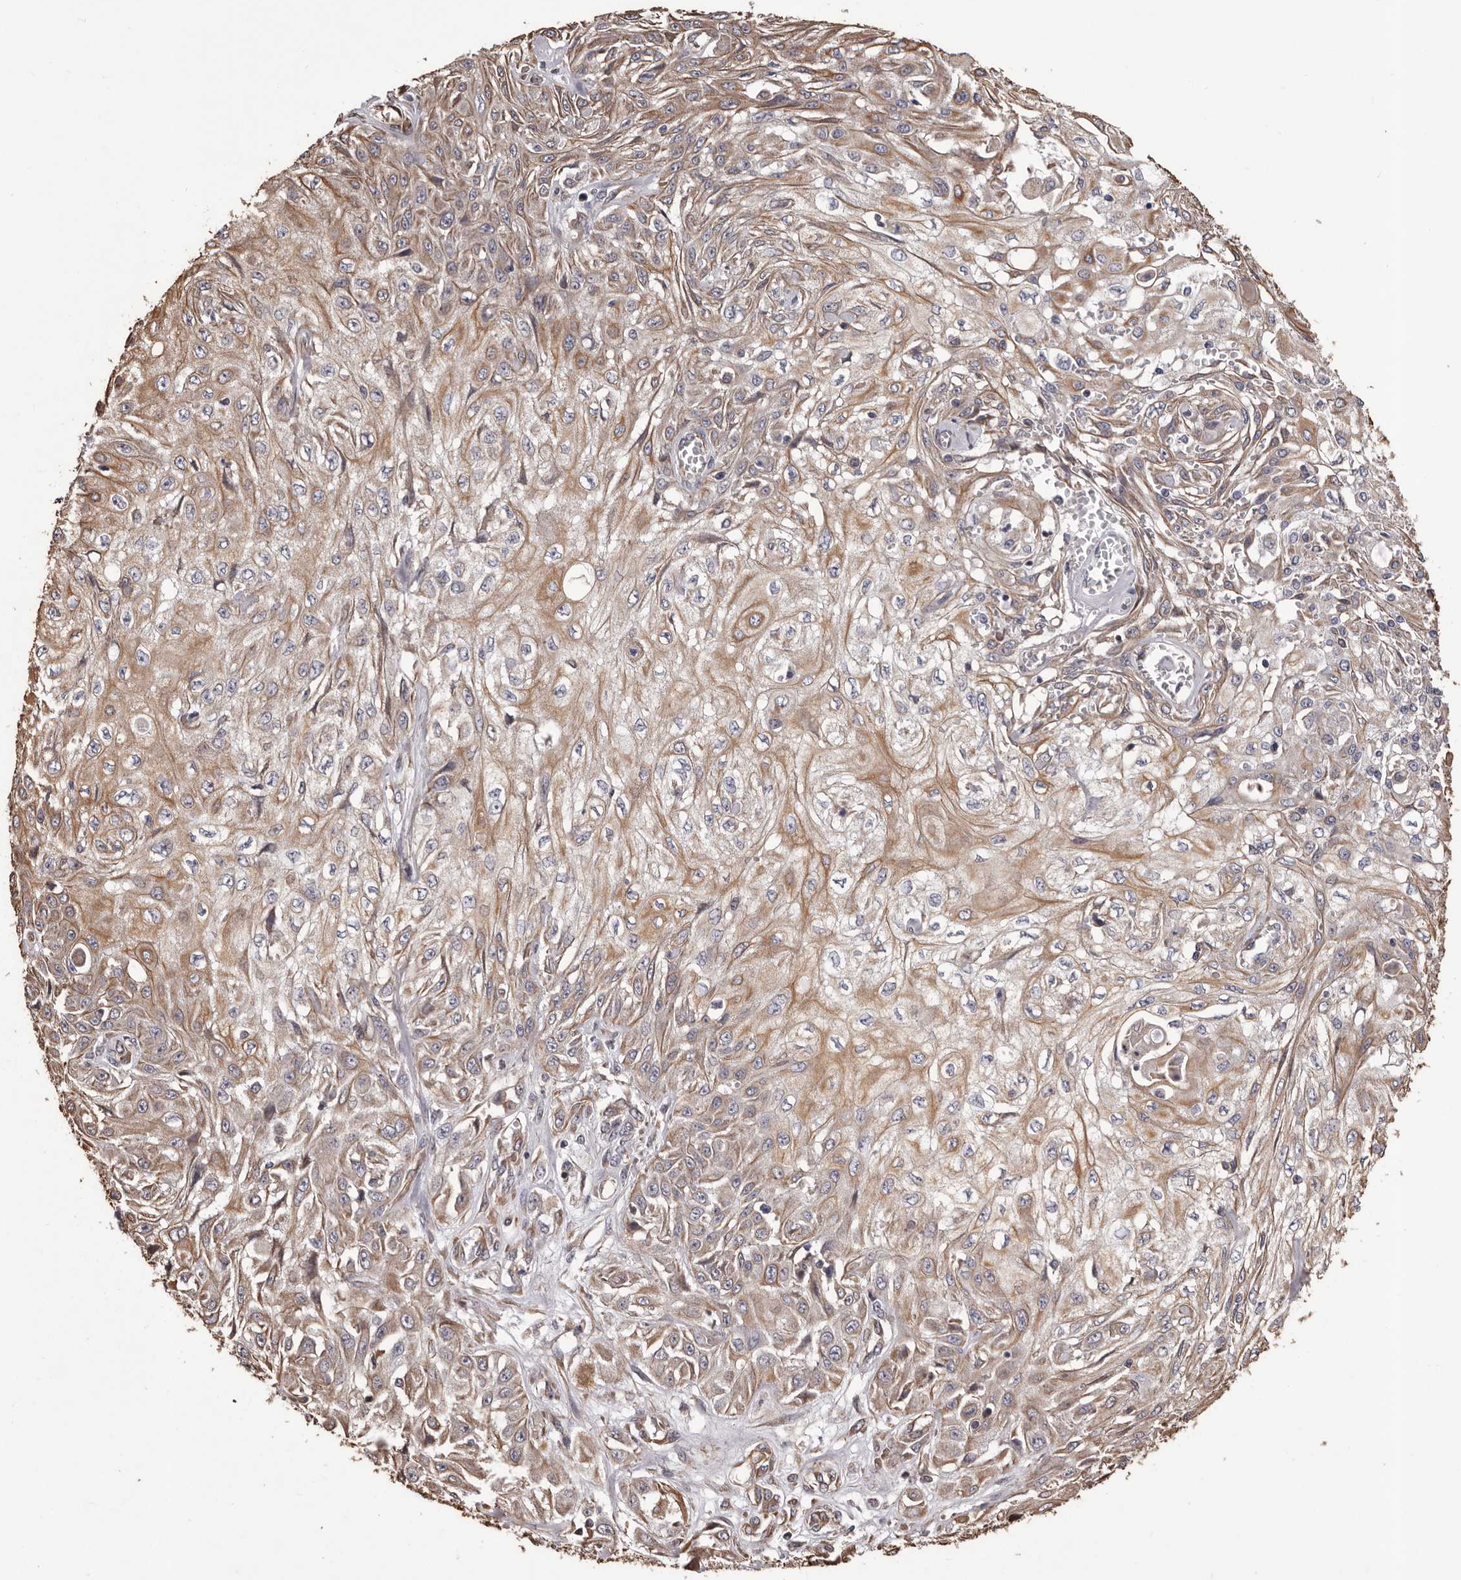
{"staining": {"intensity": "moderate", "quantity": "<25%", "location": "cytoplasmic/membranous"}, "tissue": "skin cancer", "cell_type": "Tumor cells", "image_type": "cancer", "snomed": [{"axis": "morphology", "description": "Squamous cell carcinoma, NOS"}, {"axis": "morphology", "description": "Squamous cell carcinoma, metastatic, NOS"}, {"axis": "topography", "description": "Skin"}, {"axis": "topography", "description": "Lymph node"}], "caption": "DAB (3,3'-diaminobenzidine) immunohistochemical staining of metastatic squamous cell carcinoma (skin) exhibits moderate cytoplasmic/membranous protein positivity in approximately <25% of tumor cells. The protein is stained brown, and the nuclei are stained in blue (DAB (3,3'-diaminobenzidine) IHC with brightfield microscopy, high magnification).", "gene": "CEP104", "patient": {"sex": "male", "age": 75}}